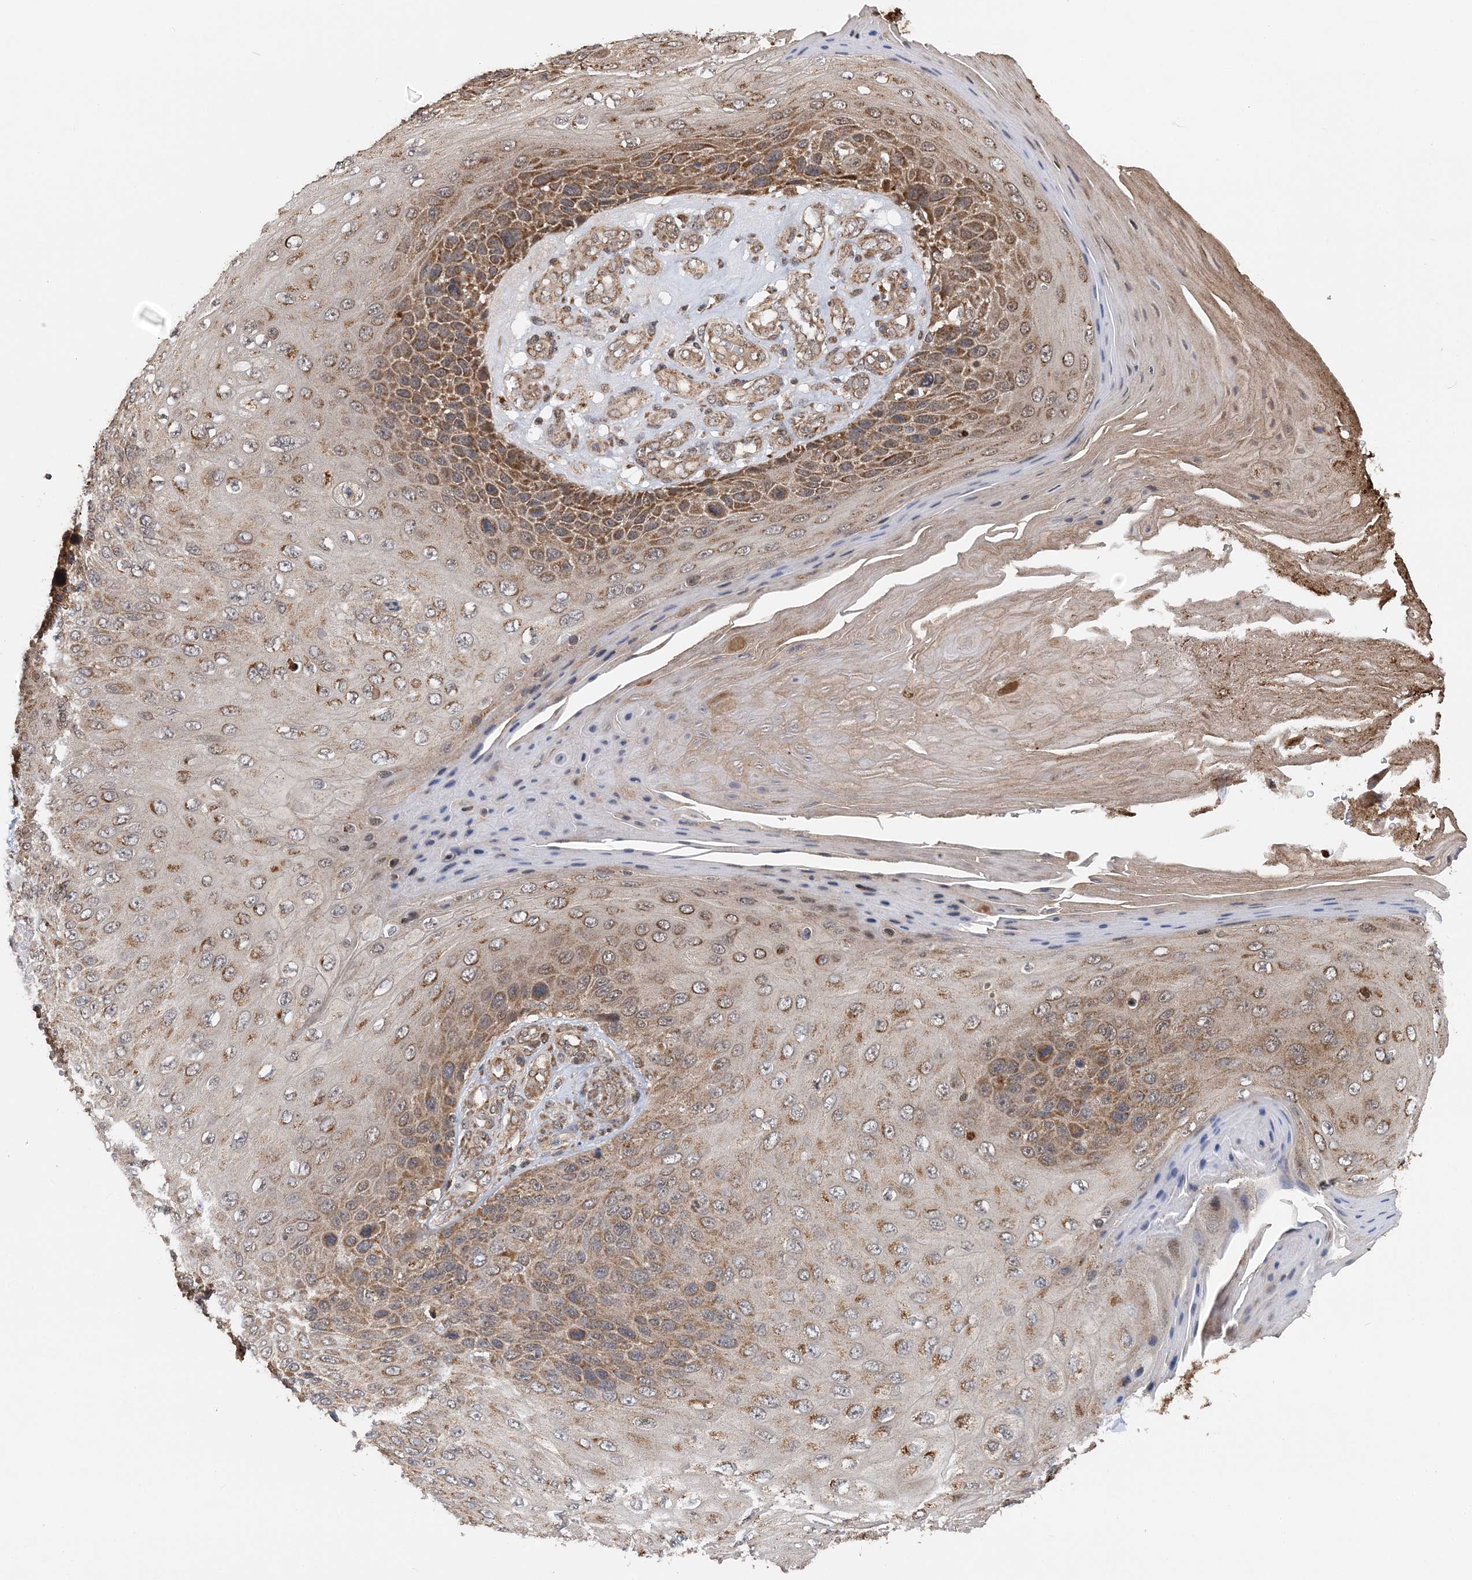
{"staining": {"intensity": "moderate", "quantity": ">75%", "location": "cytoplasmic/membranous"}, "tissue": "skin cancer", "cell_type": "Tumor cells", "image_type": "cancer", "snomed": [{"axis": "morphology", "description": "Squamous cell carcinoma, NOS"}, {"axis": "topography", "description": "Skin"}], "caption": "DAB (3,3'-diaminobenzidine) immunohistochemical staining of human skin cancer (squamous cell carcinoma) reveals moderate cytoplasmic/membranous protein staining in about >75% of tumor cells. Immunohistochemistry stains the protein of interest in brown and the nuclei are stained blue.", "gene": "PCBP1", "patient": {"sex": "female", "age": 88}}